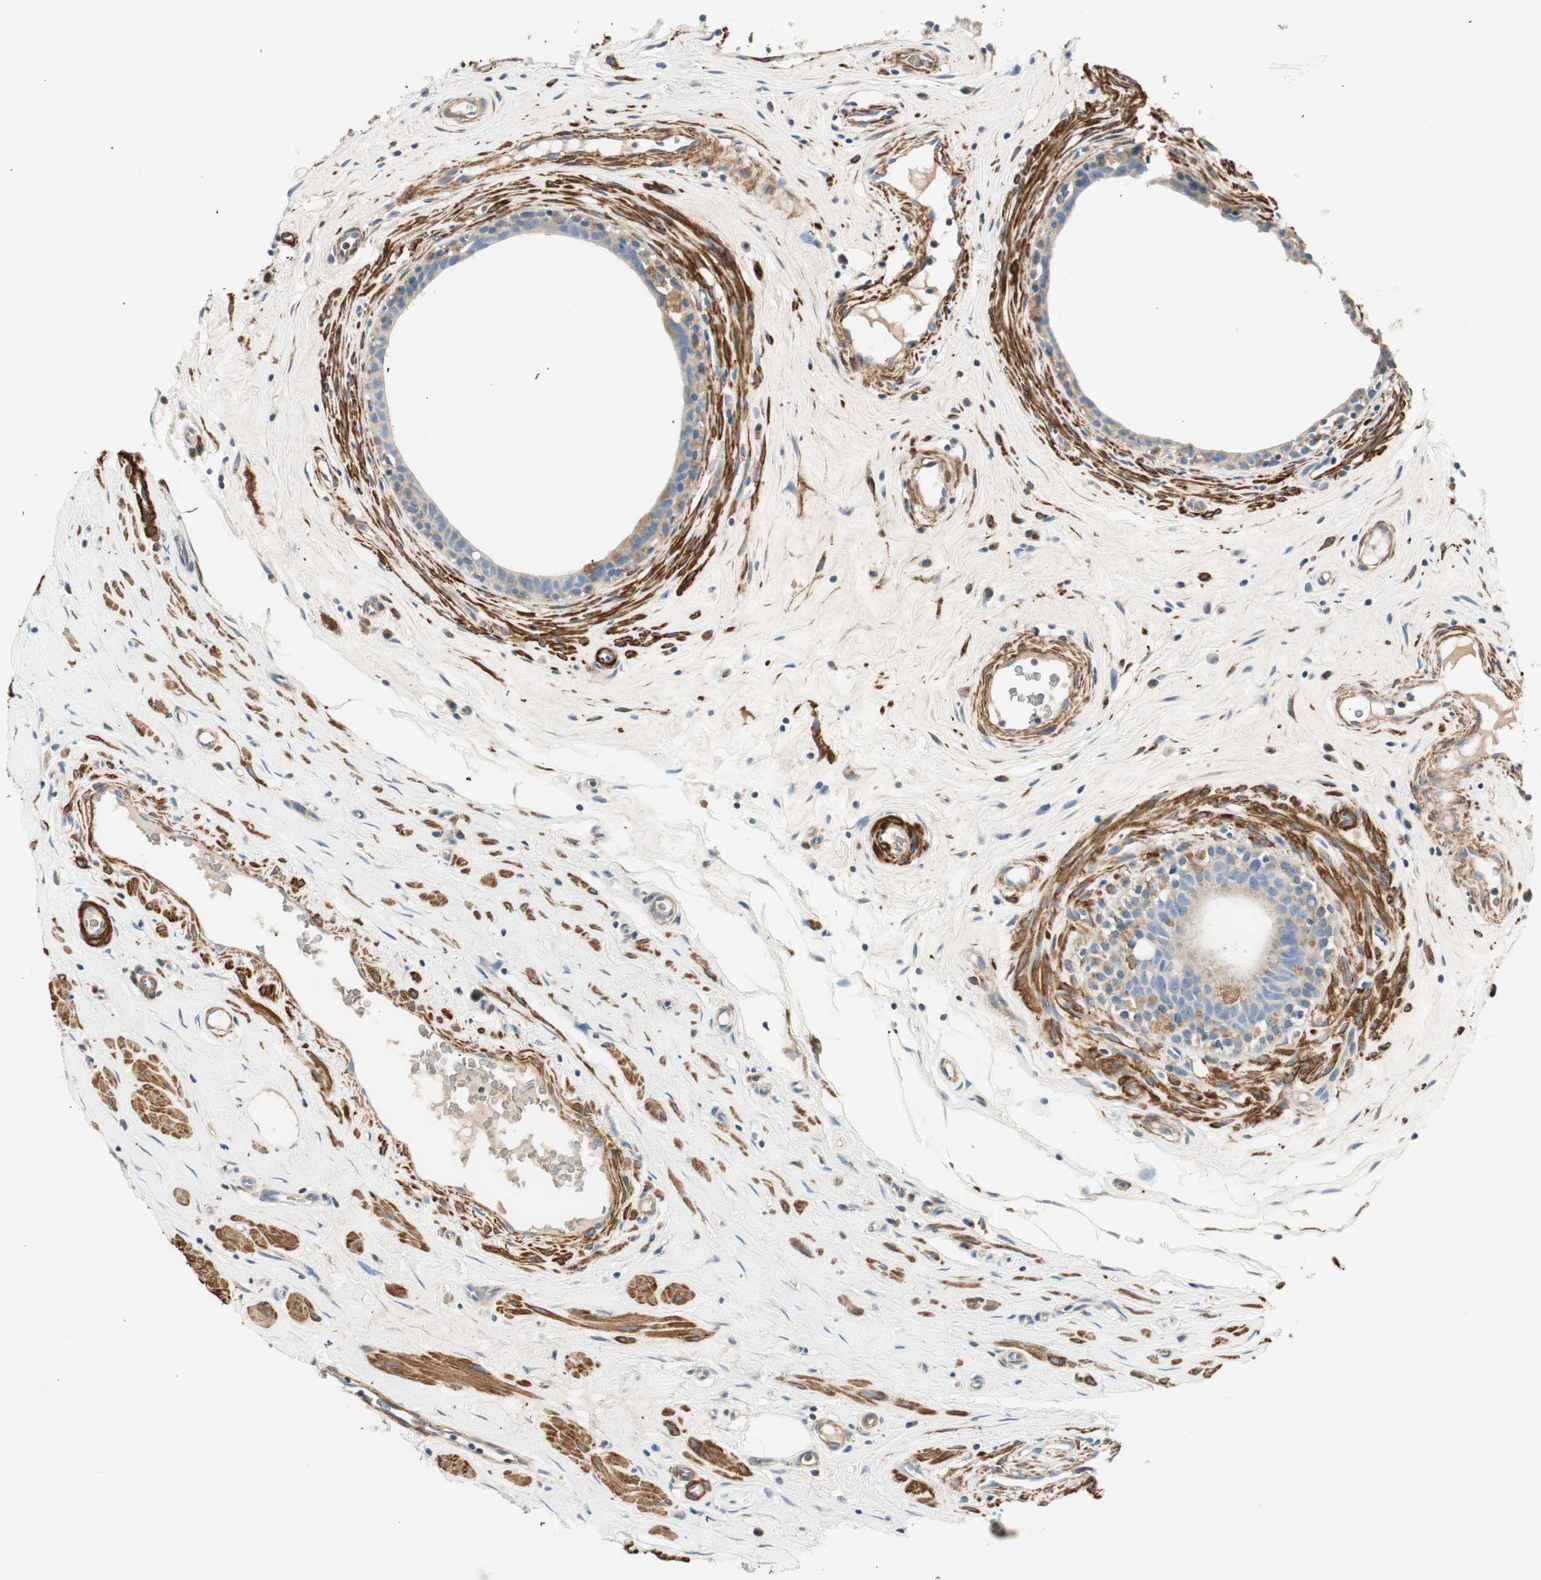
{"staining": {"intensity": "weak", "quantity": "<25%", "location": "cytoplasmic/membranous"}, "tissue": "epididymis", "cell_type": "Glandular cells", "image_type": "normal", "snomed": [{"axis": "morphology", "description": "Normal tissue, NOS"}, {"axis": "morphology", "description": "Inflammation, NOS"}, {"axis": "topography", "description": "Epididymis"}], "caption": "The micrograph displays no staining of glandular cells in unremarkable epididymis.", "gene": "RORB", "patient": {"sex": "male", "age": 84}}